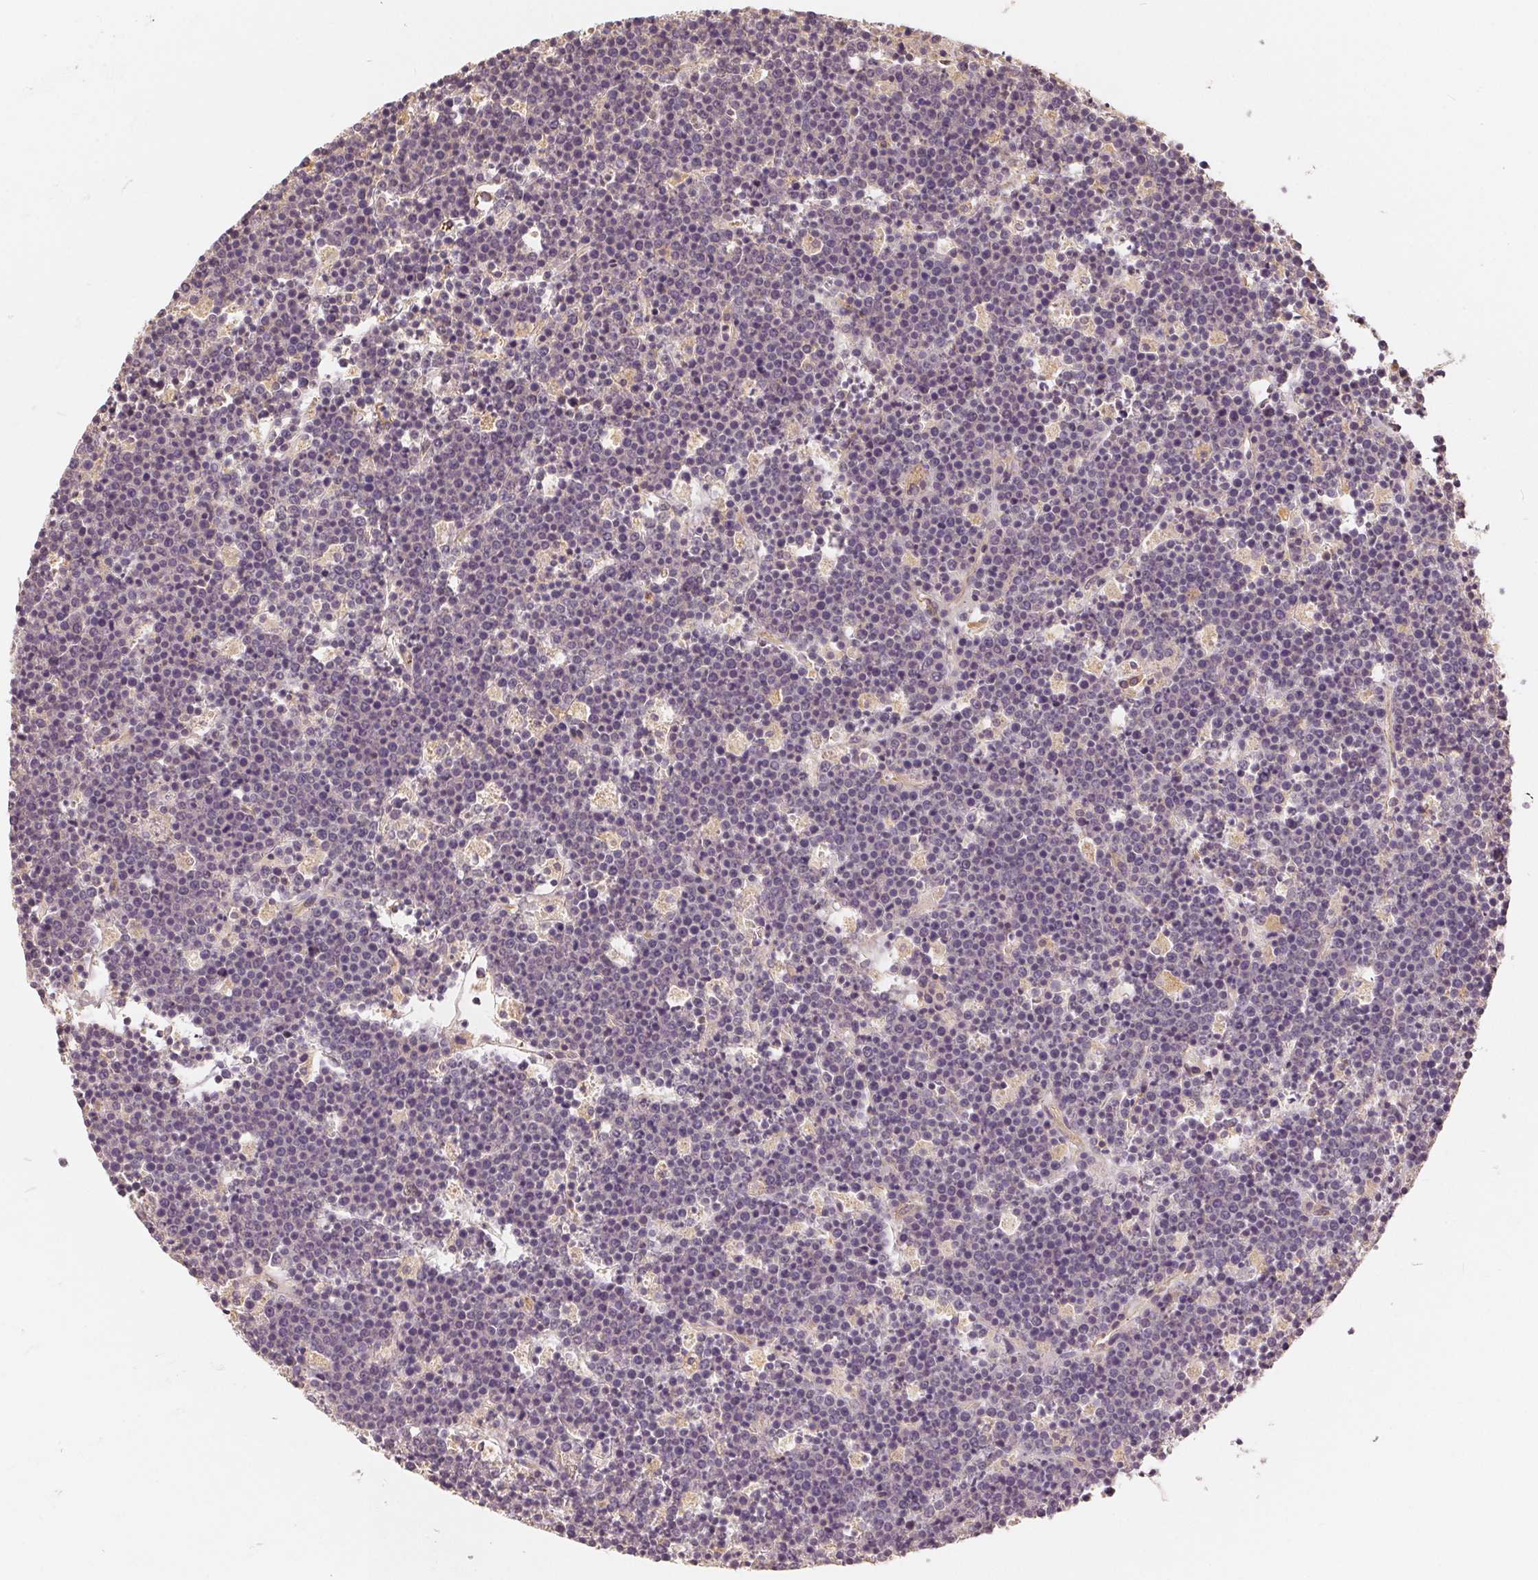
{"staining": {"intensity": "negative", "quantity": "none", "location": "none"}, "tissue": "lymphoma", "cell_type": "Tumor cells", "image_type": "cancer", "snomed": [{"axis": "morphology", "description": "Malignant lymphoma, non-Hodgkin's type, High grade"}, {"axis": "topography", "description": "Ovary"}], "caption": "Human malignant lymphoma, non-Hodgkin's type (high-grade) stained for a protein using IHC demonstrates no expression in tumor cells.", "gene": "GUSB", "patient": {"sex": "female", "age": 56}}